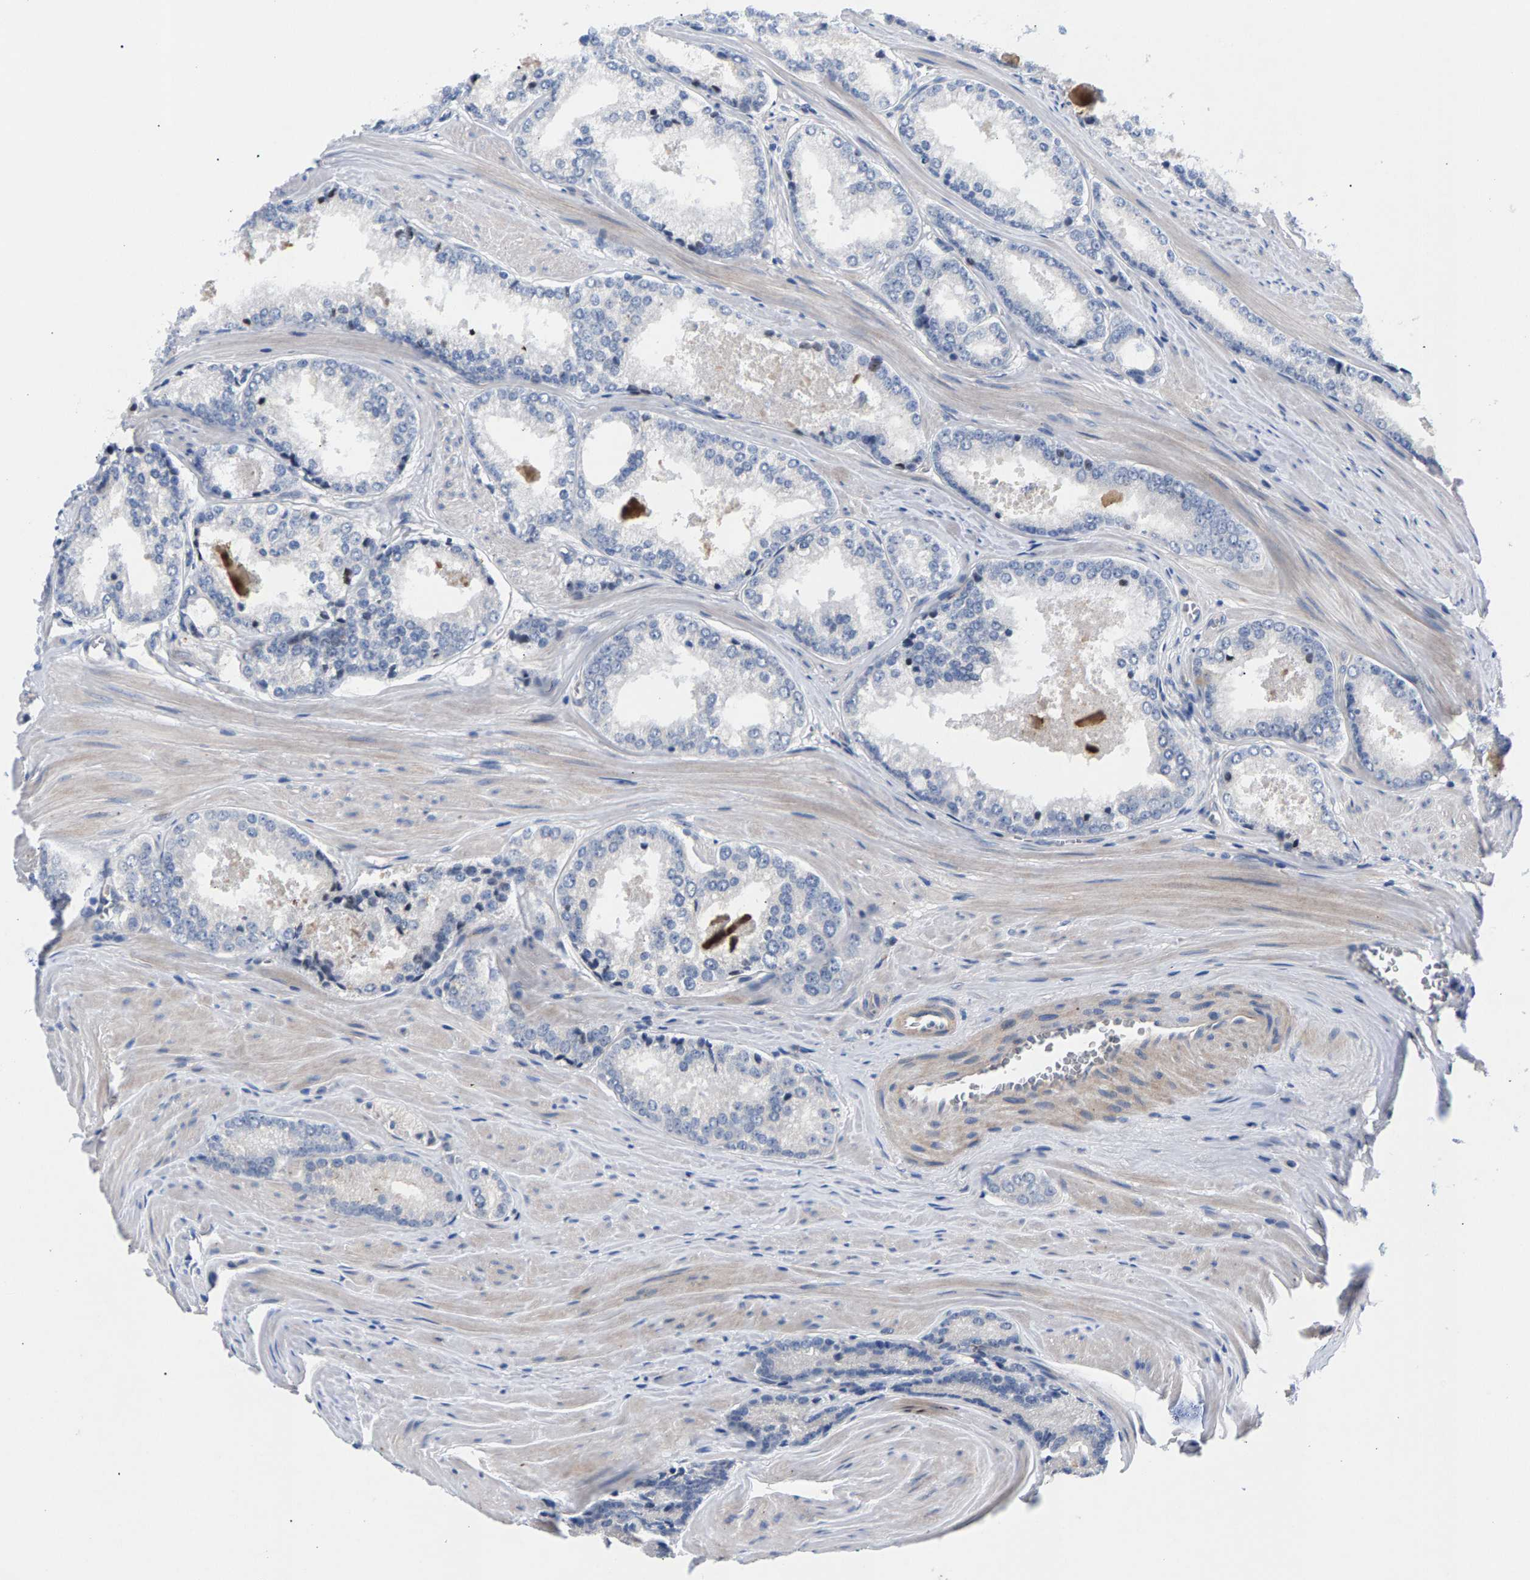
{"staining": {"intensity": "negative", "quantity": "none", "location": "none"}, "tissue": "prostate cancer", "cell_type": "Tumor cells", "image_type": "cancer", "snomed": [{"axis": "morphology", "description": "Adenocarcinoma, Low grade"}, {"axis": "topography", "description": "Prostate"}], "caption": "Immunohistochemistry micrograph of neoplastic tissue: adenocarcinoma (low-grade) (prostate) stained with DAB (3,3'-diaminobenzidine) demonstrates no significant protein staining in tumor cells.", "gene": "P2RY4", "patient": {"sex": "male", "age": 64}}